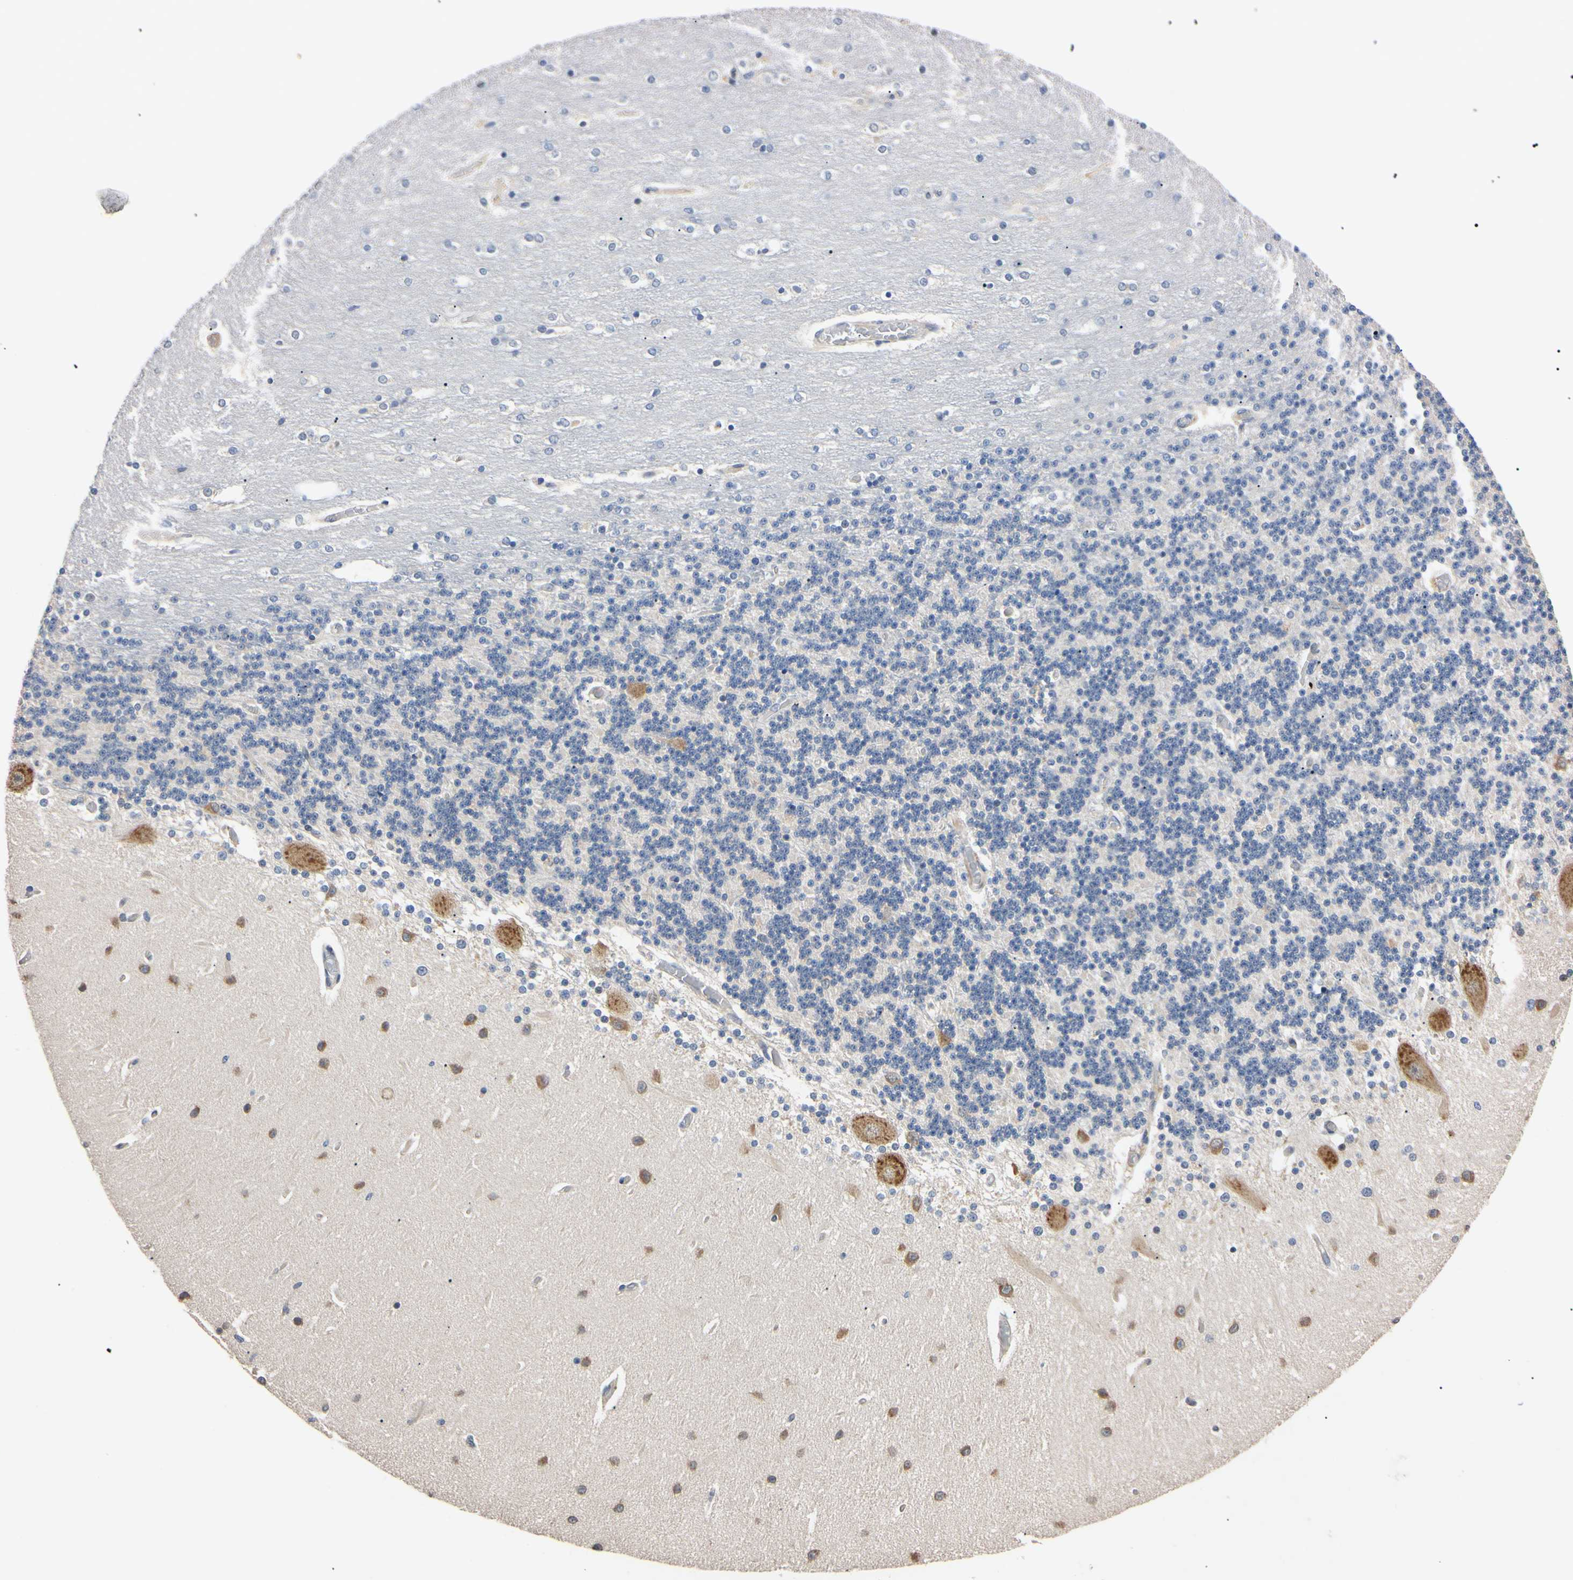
{"staining": {"intensity": "negative", "quantity": "none", "location": "none"}, "tissue": "cerebellum", "cell_type": "Cells in granular layer", "image_type": "normal", "snomed": [{"axis": "morphology", "description": "Normal tissue, NOS"}, {"axis": "topography", "description": "Cerebellum"}], "caption": "An immunohistochemistry (IHC) micrograph of benign cerebellum is shown. There is no staining in cells in granular layer of cerebellum.", "gene": "RARS1", "patient": {"sex": "female", "age": 54}}